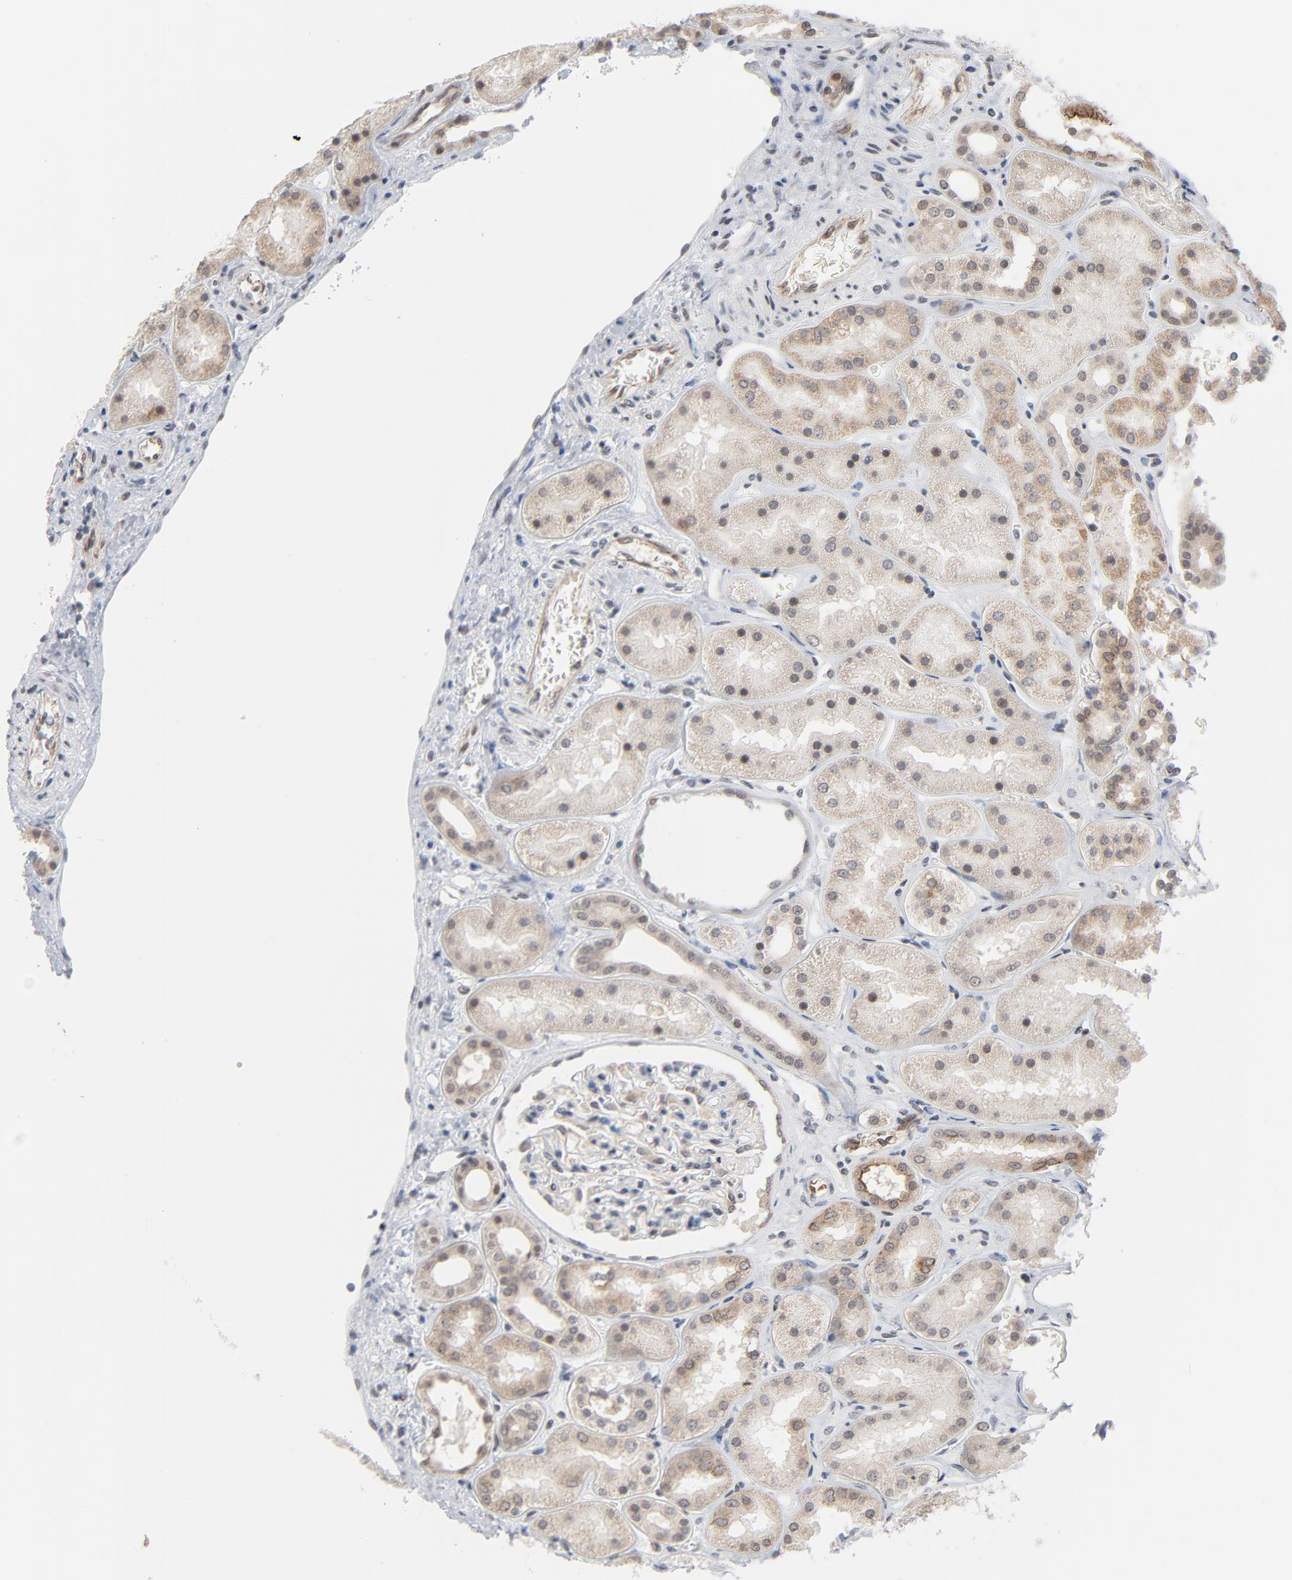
{"staining": {"intensity": "negative", "quantity": "none", "location": "none"}, "tissue": "kidney", "cell_type": "Cells in glomeruli", "image_type": "normal", "snomed": [{"axis": "morphology", "description": "Normal tissue, NOS"}, {"axis": "topography", "description": "Kidney"}], "caption": "This image is of normal kidney stained with IHC to label a protein in brown with the nuclei are counter-stained blue. There is no staining in cells in glomeruli. (Immunohistochemistry (ihc), brightfield microscopy, high magnification).", "gene": "ITPR3", "patient": {"sex": "male", "age": 28}}